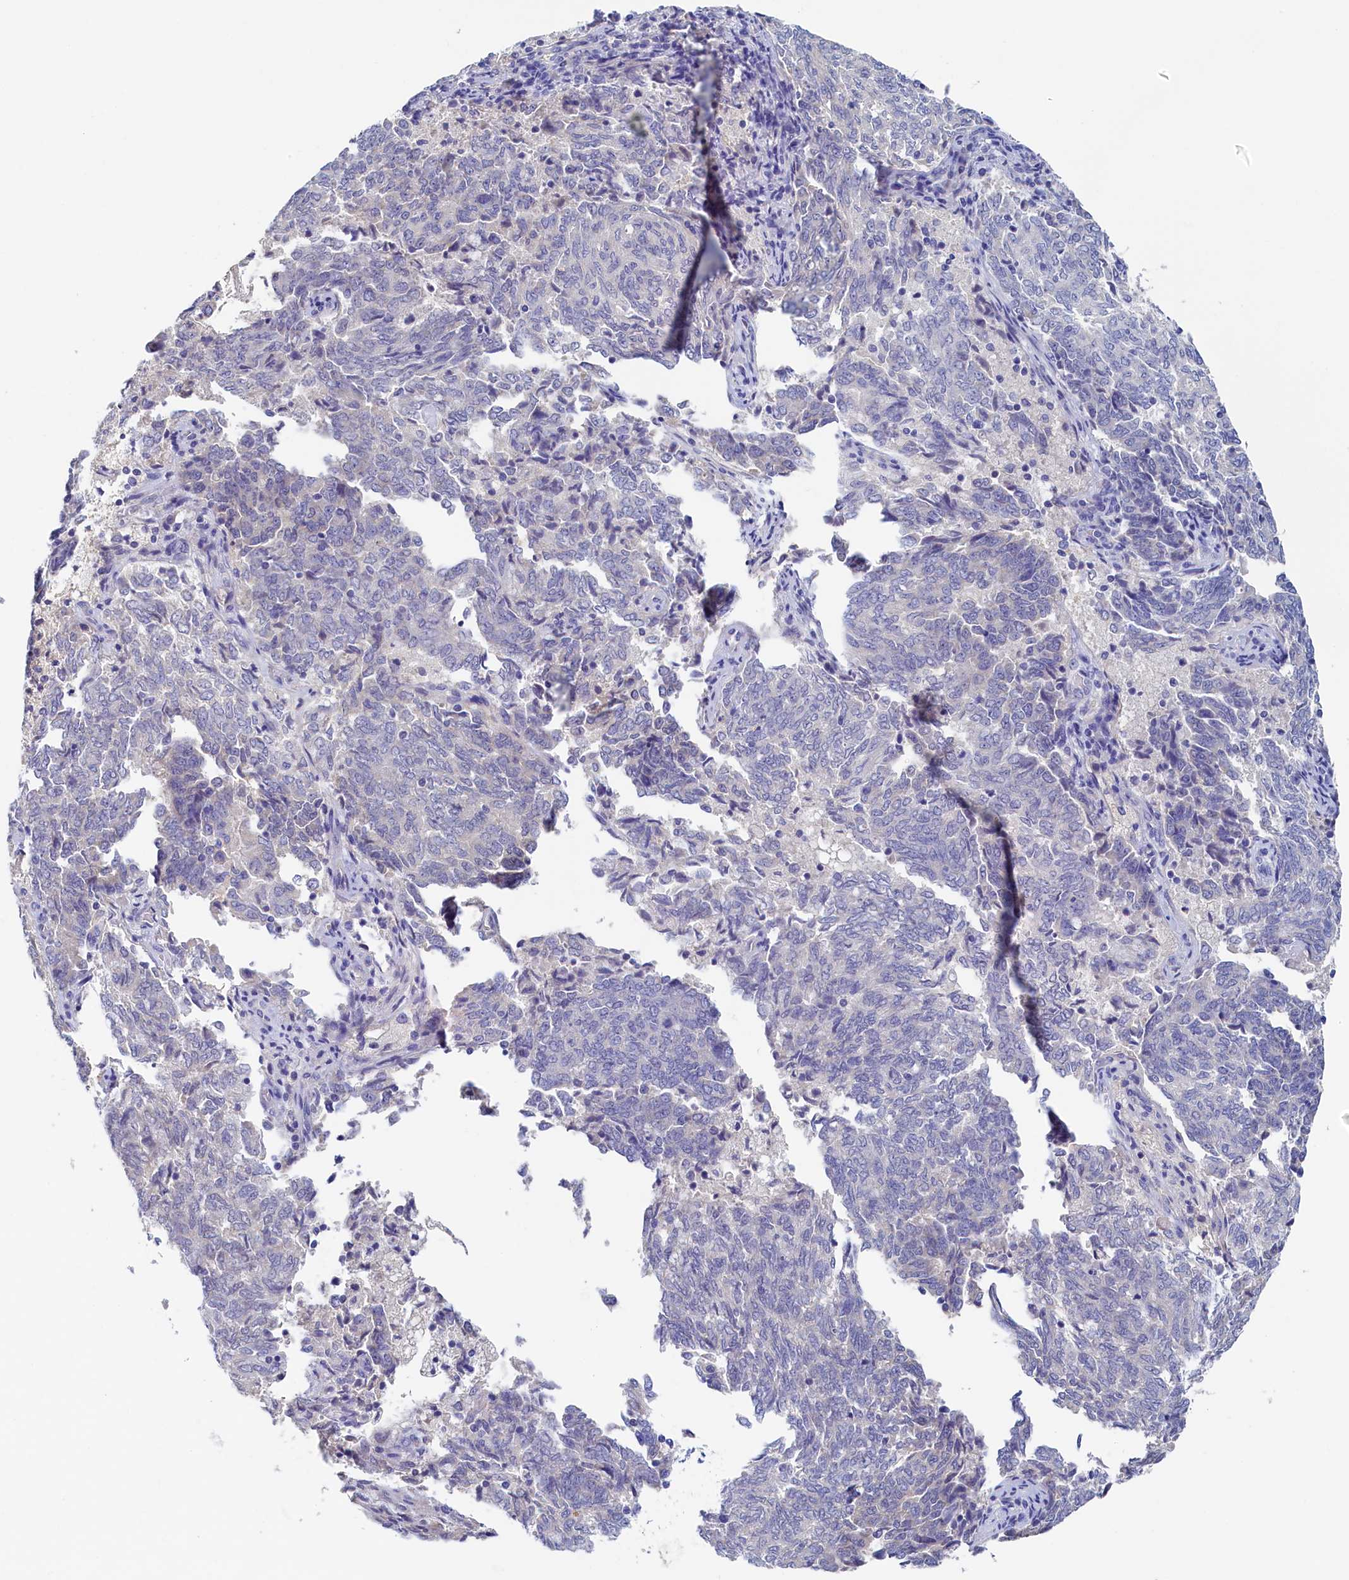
{"staining": {"intensity": "negative", "quantity": "none", "location": "none"}, "tissue": "endometrial cancer", "cell_type": "Tumor cells", "image_type": "cancer", "snomed": [{"axis": "morphology", "description": "Adenocarcinoma, NOS"}, {"axis": "topography", "description": "Endometrium"}], "caption": "High power microscopy micrograph of an immunohistochemistry (IHC) image of adenocarcinoma (endometrial), revealing no significant positivity in tumor cells.", "gene": "DTD1", "patient": {"sex": "female", "age": 80}}